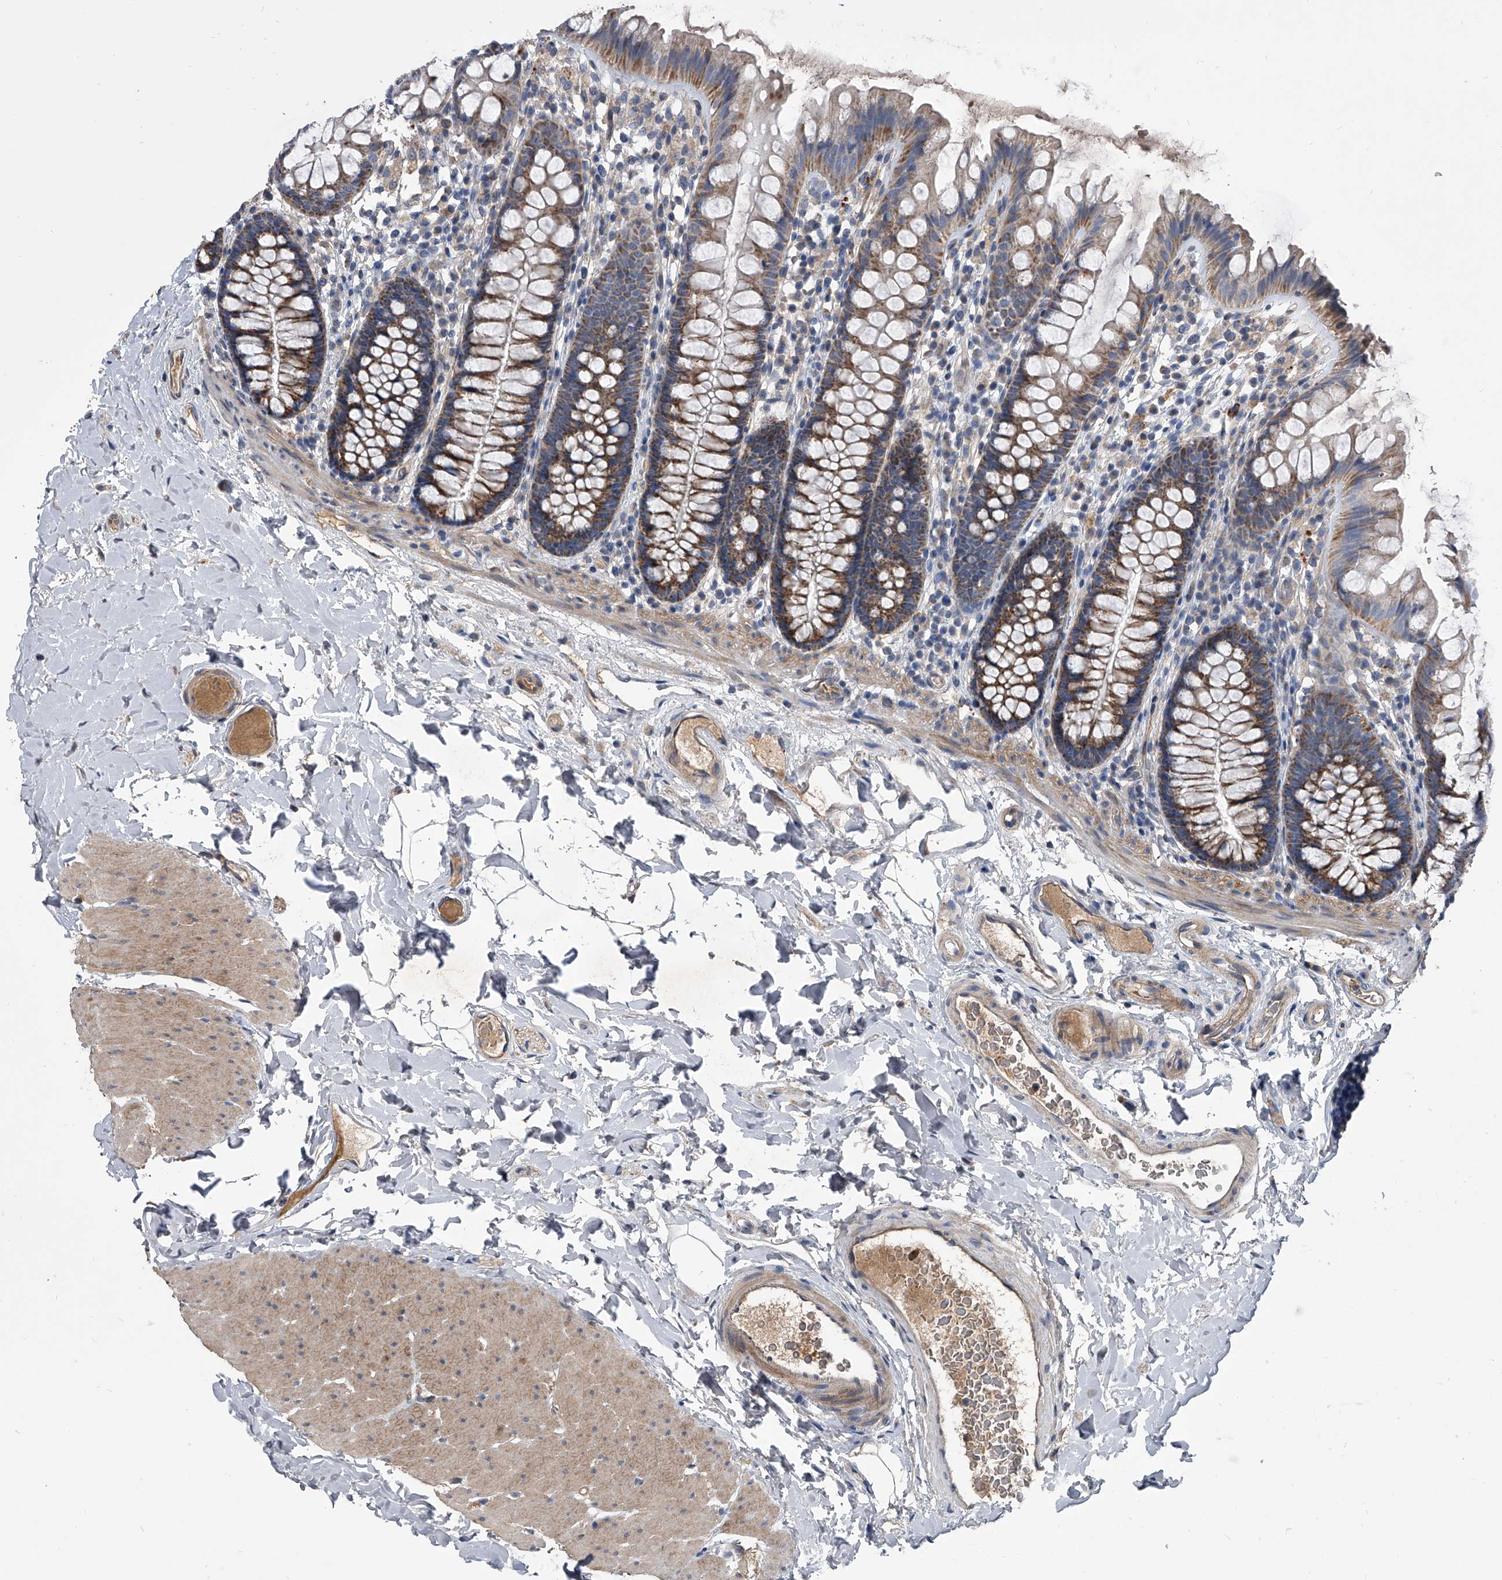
{"staining": {"intensity": "weak", "quantity": ">75%", "location": "cytoplasmic/membranous"}, "tissue": "colon", "cell_type": "Endothelial cells", "image_type": "normal", "snomed": [{"axis": "morphology", "description": "Normal tissue, NOS"}, {"axis": "topography", "description": "Colon"}], "caption": "Immunohistochemical staining of benign colon displays >75% levels of weak cytoplasmic/membranous protein staining in about >75% of endothelial cells. (DAB = brown stain, brightfield microscopy at high magnification).", "gene": "NRP1", "patient": {"sex": "female", "age": 62}}